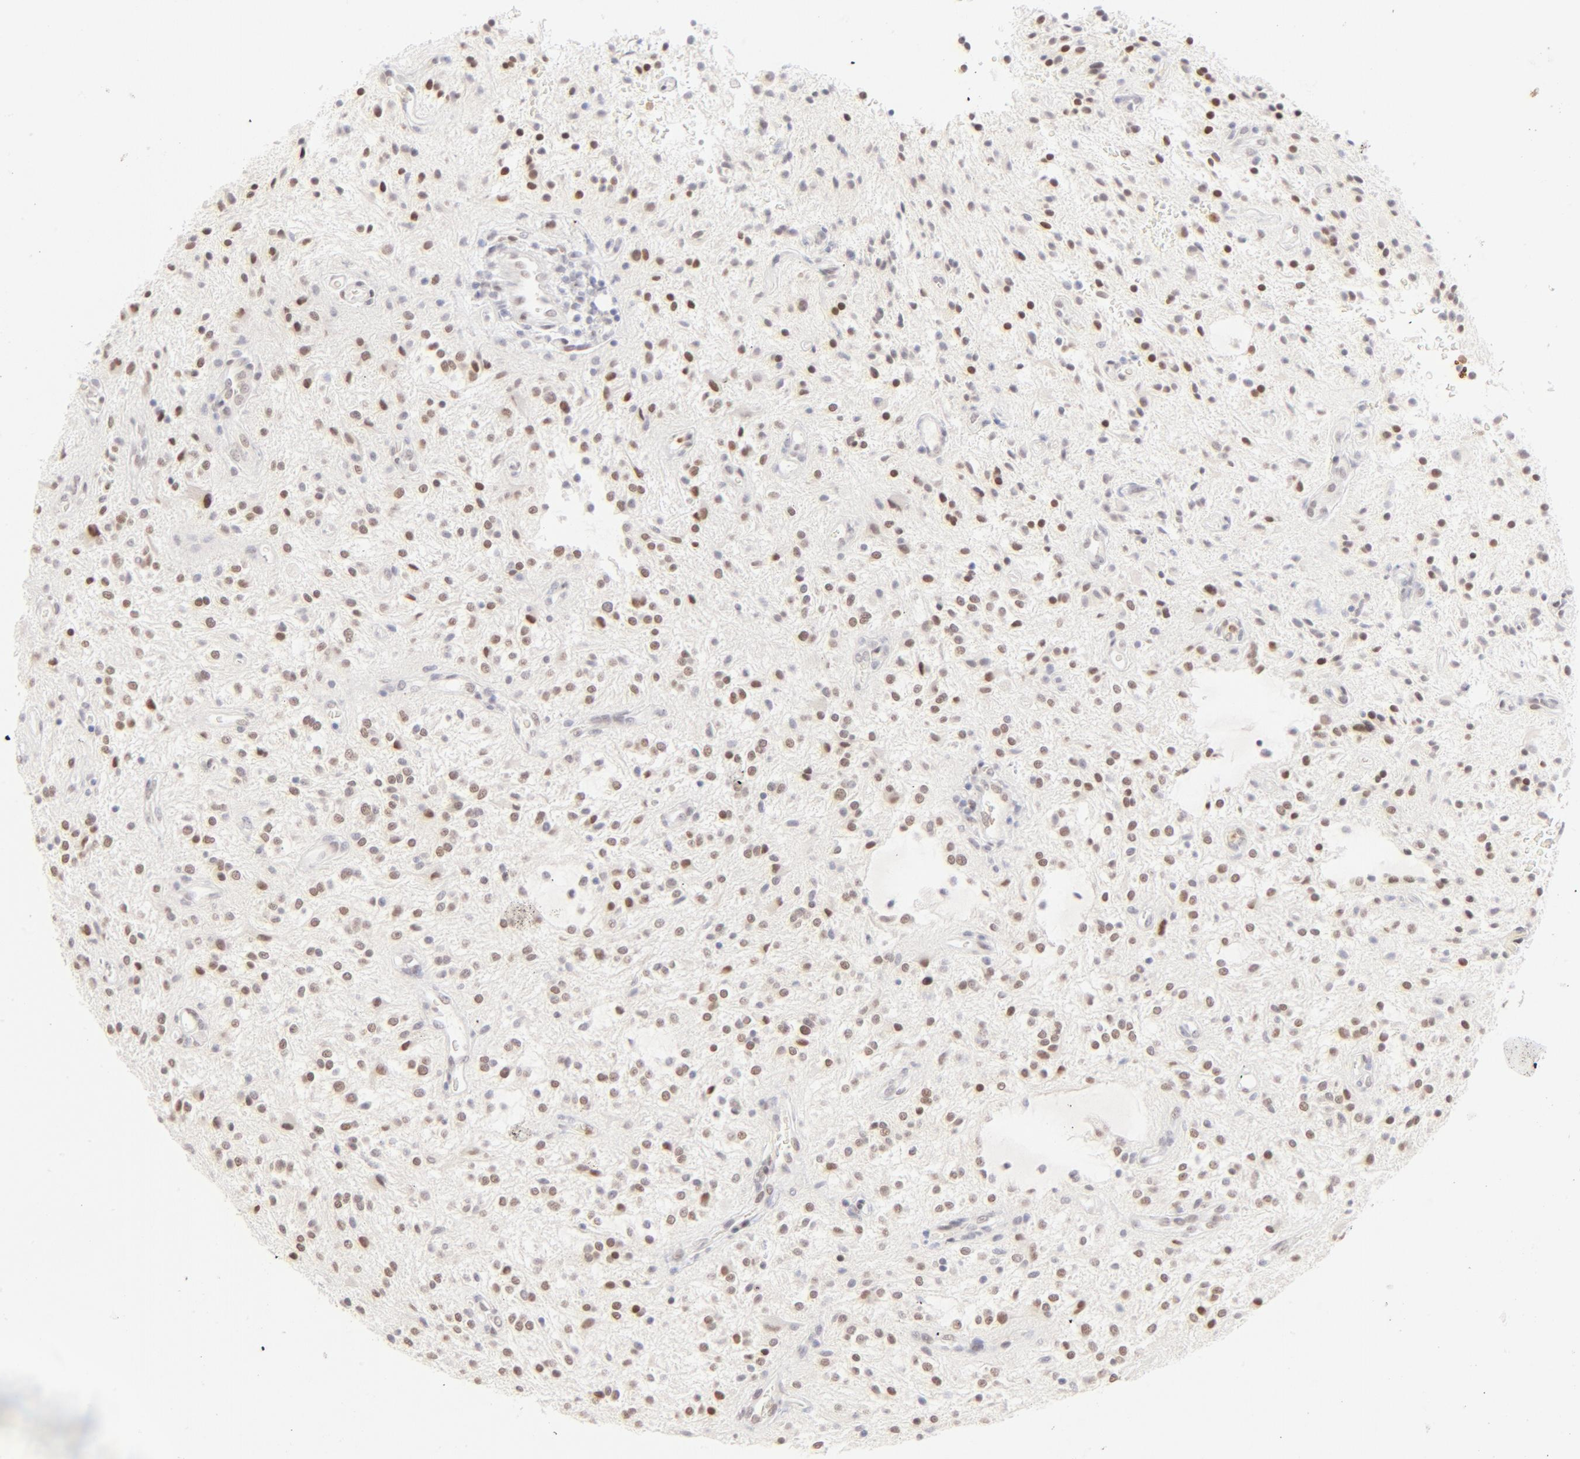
{"staining": {"intensity": "moderate", "quantity": "25%-75%", "location": "nuclear"}, "tissue": "glioma", "cell_type": "Tumor cells", "image_type": "cancer", "snomed": [{"axis": "morphology", "description": "Glioma, malignant, NOS"}, {"axis": "topography", "description": "Cerebellum"}], "caption": "The micrograph displays staining of glioma (malignant), revealing moderate nuclear protein positivity (brown color) within tumor cells.", "gene": "PBX1", "patient": {"sex": "female", "age": 10}}